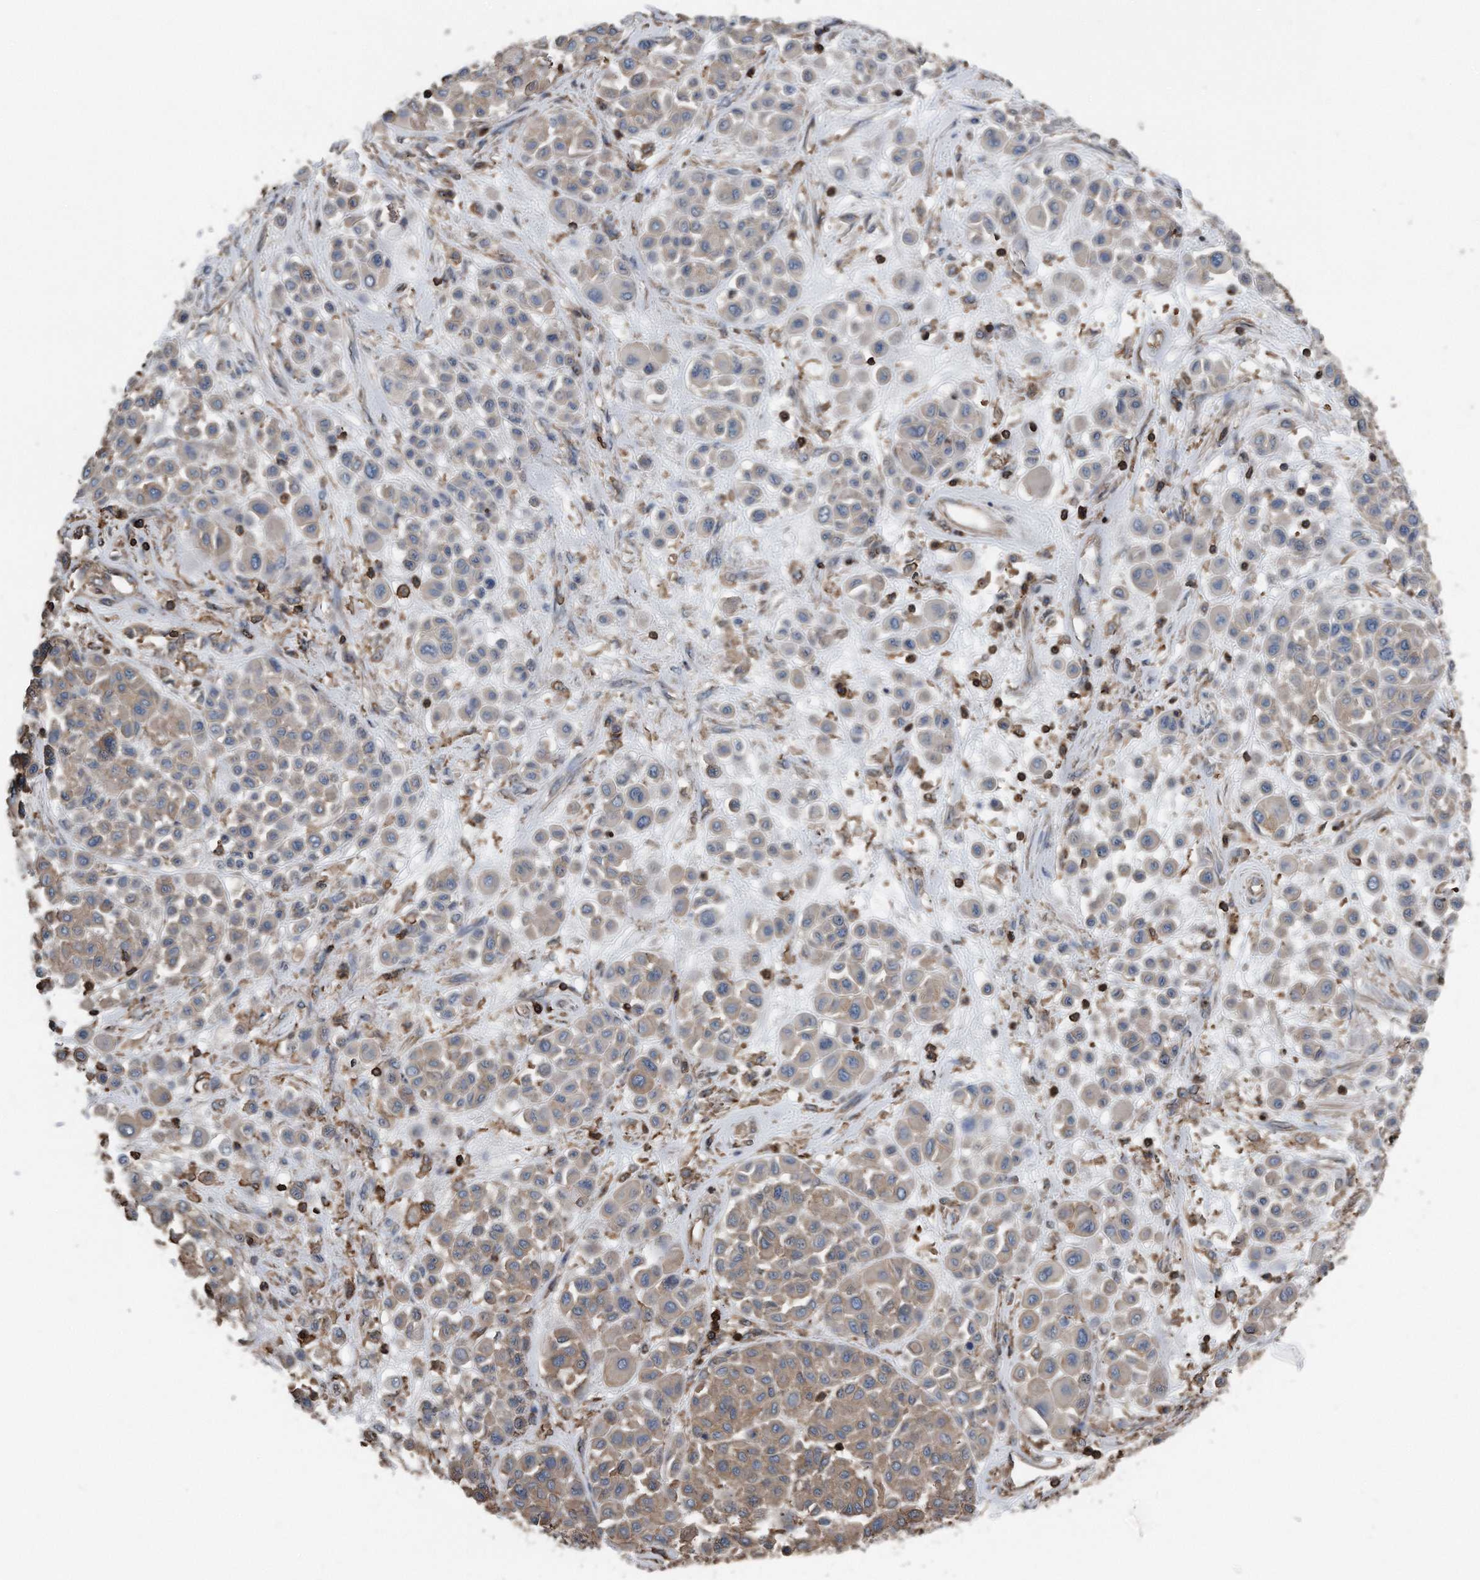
{"staining": {"intensity": "weak", "quantity": "25%-75%", "location": "cytoplasmic/membranous"}, "tissue": "melanoma", "cell_type": "Tumor cells", "image_type": "cancer", "snomed": [{"axis": "morphology", "description": "Malignant melanoma, Metastatic site"}, {"axis": "topography", "description": "Soft tissue"}], "caption": "Tumor cells show low levels of weak cytoplasmic/membranous positivity in about 25%-75% of cells in malignant melanoma (metastatic site).", "gene": "RSPO3", "patient": {"sex": "male", "age": 41}}